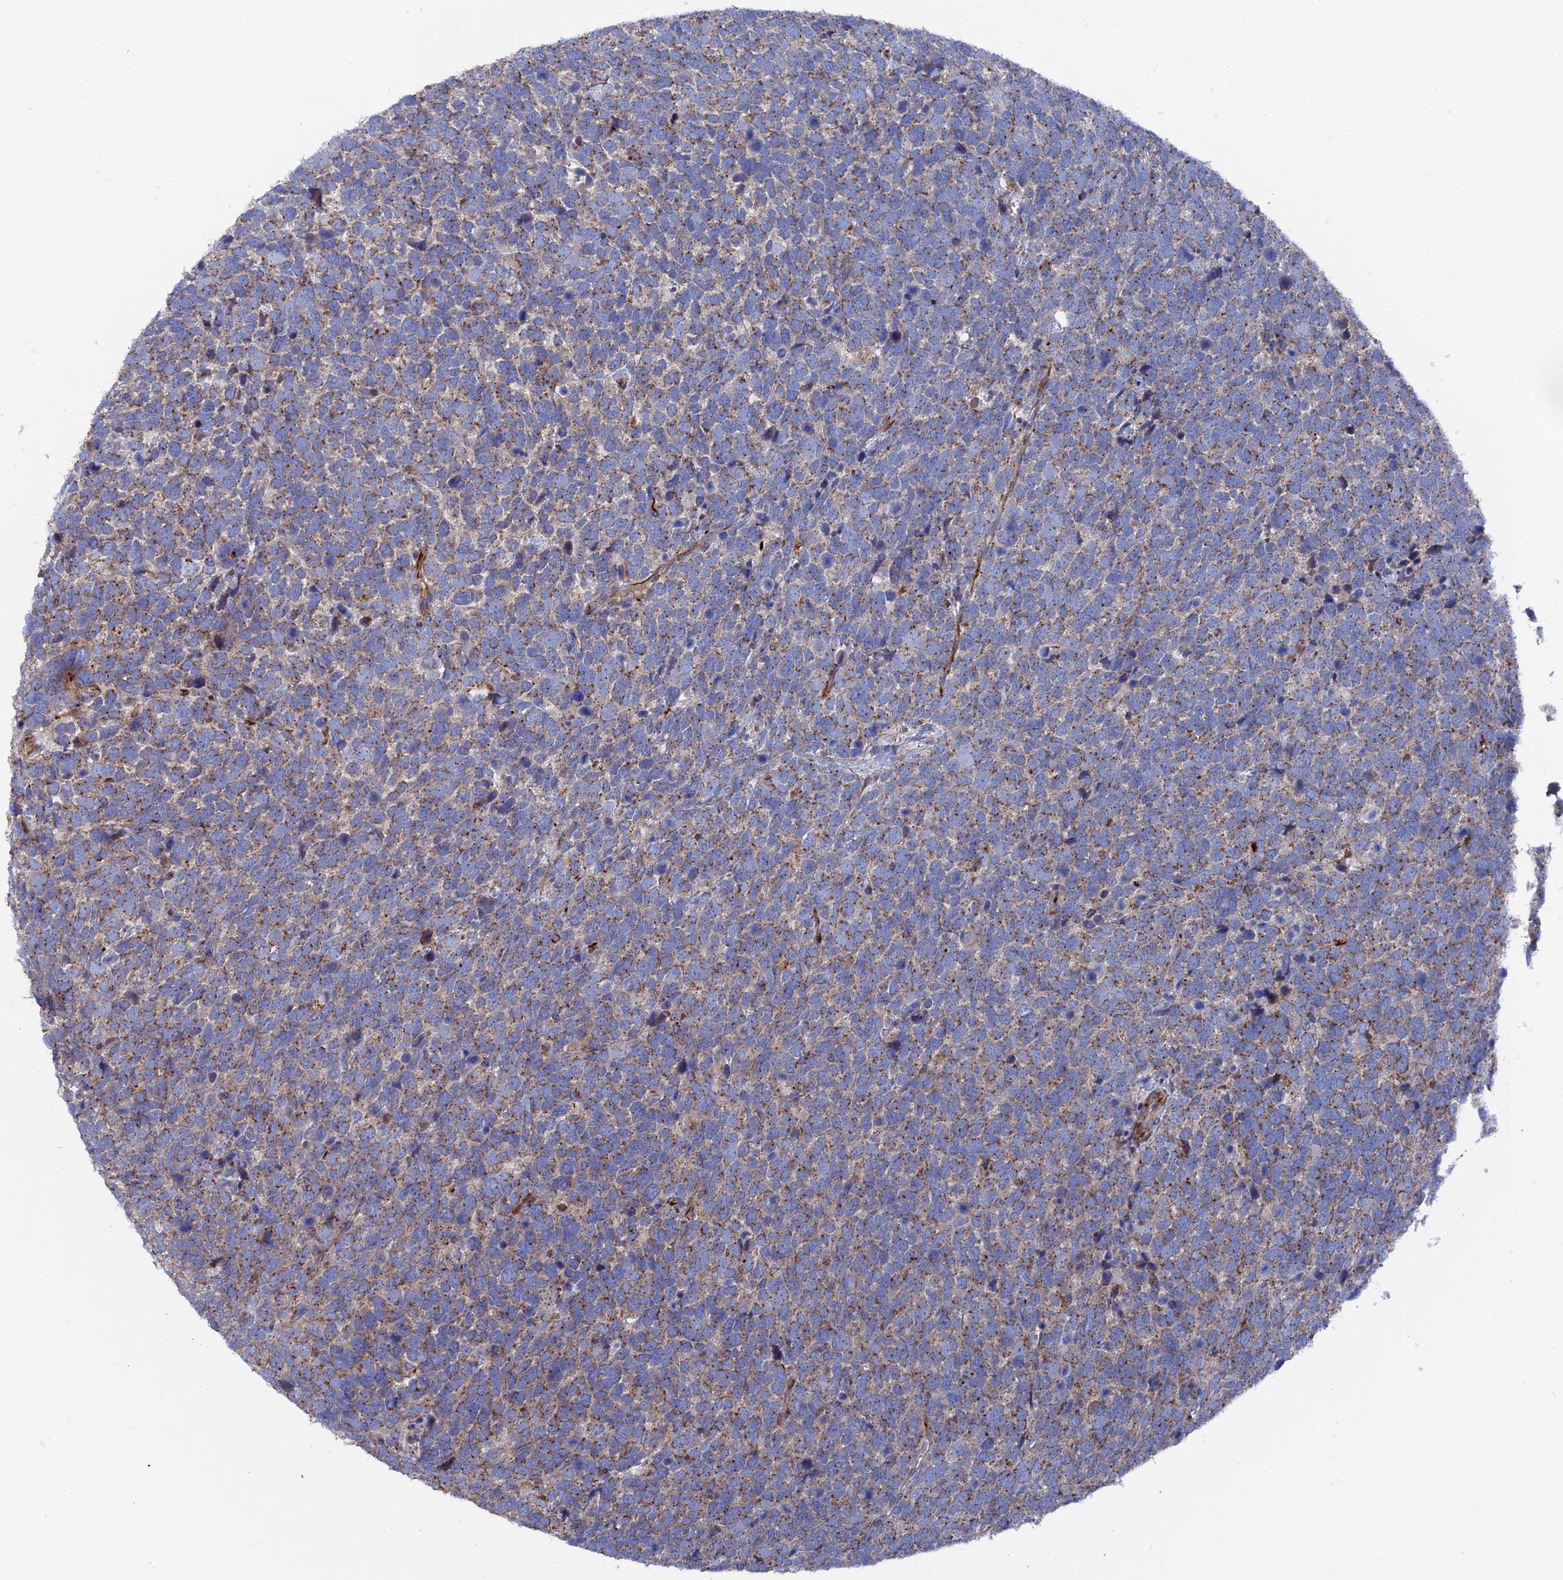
{"staining": {"intensity": "moderate", "quantity": "25%-75%", "location": "cytoplasmic/membranous"}, "tissue": "urothelial cancer", "cell_type": "Tumor cells", "image_type": "cancer", "snomed": [{"axis": "morphology", "description": "Urothelial carcinoma, High grade"}, {"axis": "topography", "description": "Urinary bladder"}], "caption": "Immunohistochemical staining of high-grade urothelial carcinoma shows medium levels of moderate cytoplasmic/membranous expression in about 25%-75% of tumor cells. (IHC, brightfield microscopy, high magnification).", "gene": "SMG9", "patient": {"sex": "female", "age": 82}}